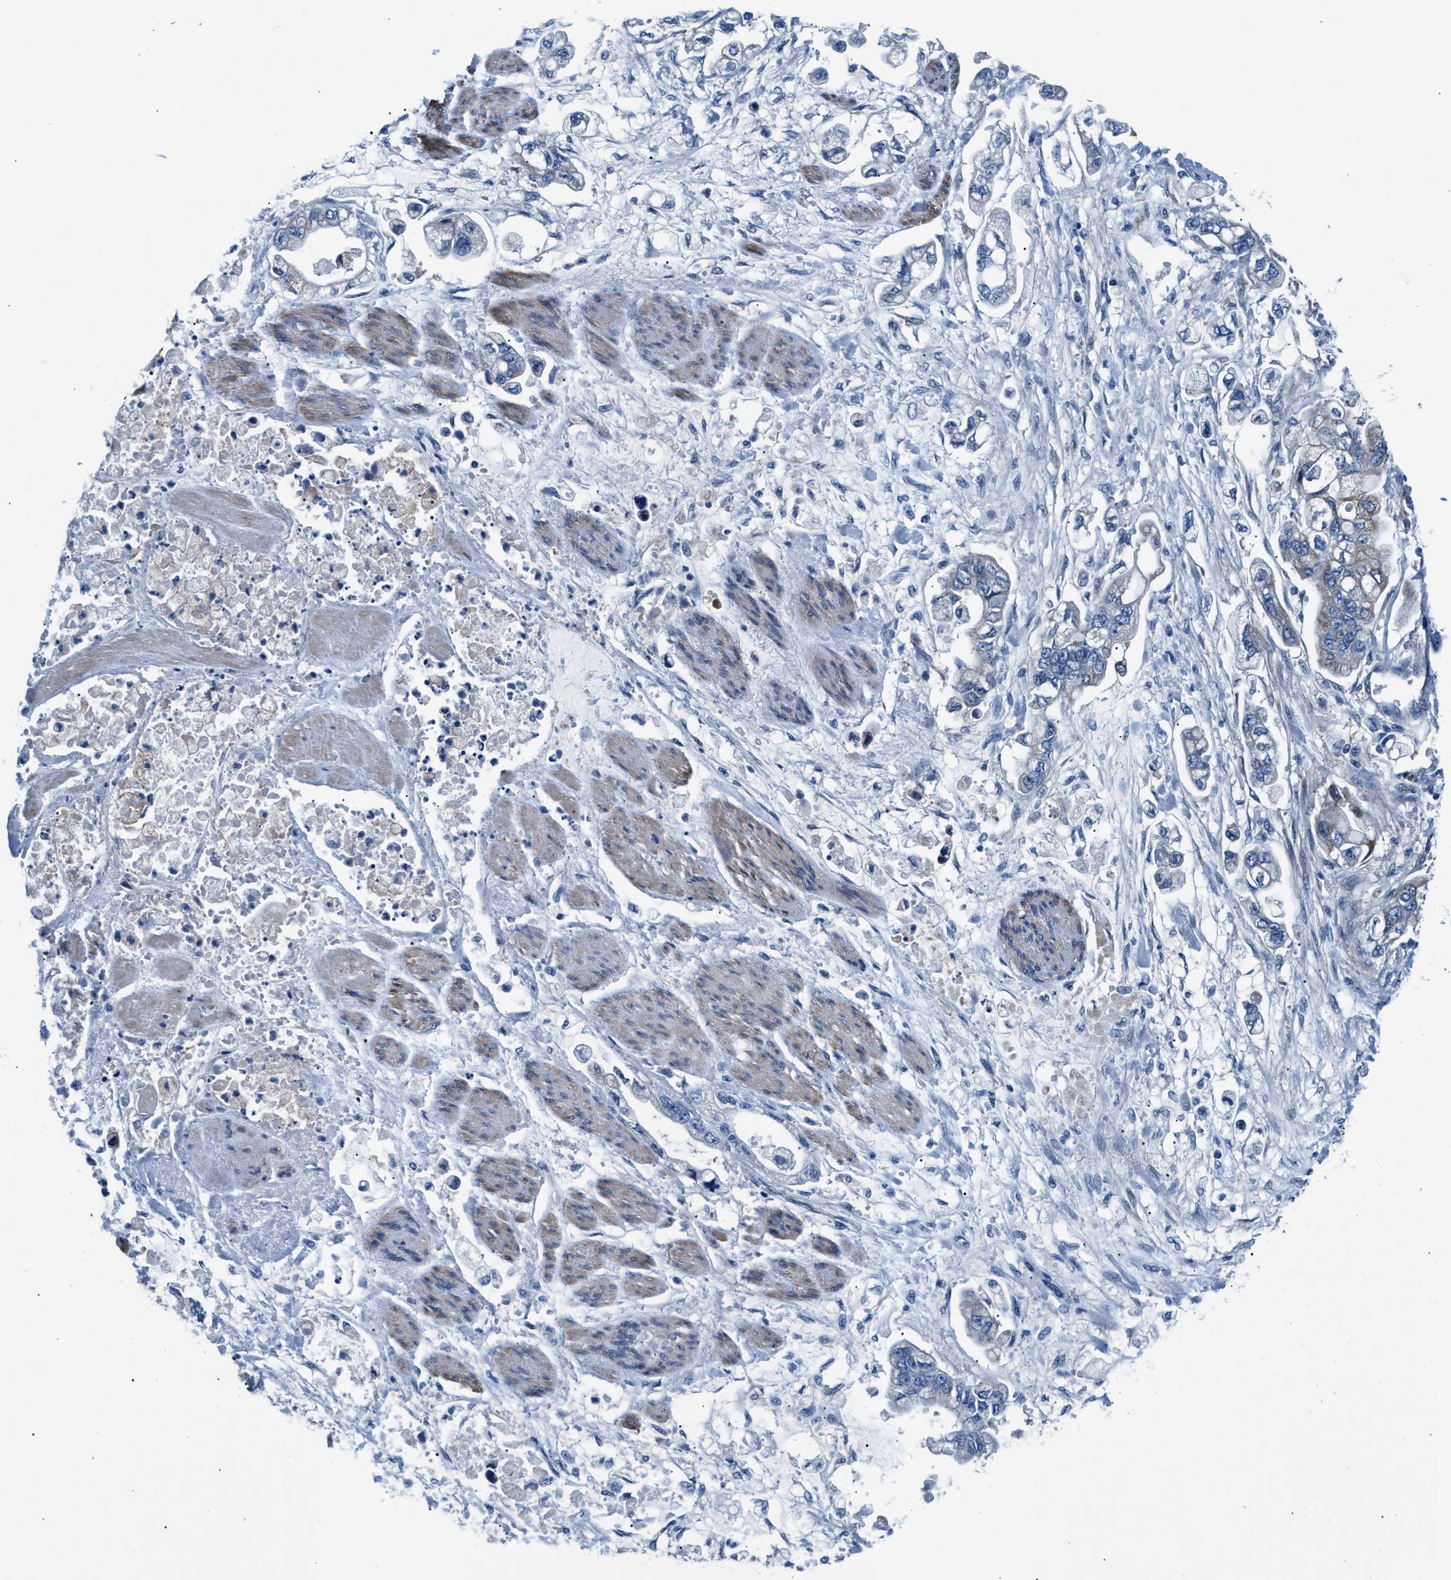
{"staining": {"intensity": "weak", "quantity": "<25%", "location": "cytoplasmic/membranous"}, "tissue": "stomach cancer", "cell_type": "Tumor cells", "image_type": "cancer", "snomed": [{"axis": "morphology", "description": "Normal tissue, NOS"}, {"axis": "morphology", "description": "Adenocarcinoma, NOS"}, {"axis": "topography", "description": "Stomach"}], "caption": "Protein analysis of stomach adenocarcinoma displays no significant expression in tumor cells.", "gene": "CDRT4", "patient": {"sex": "male", "age": 62}}